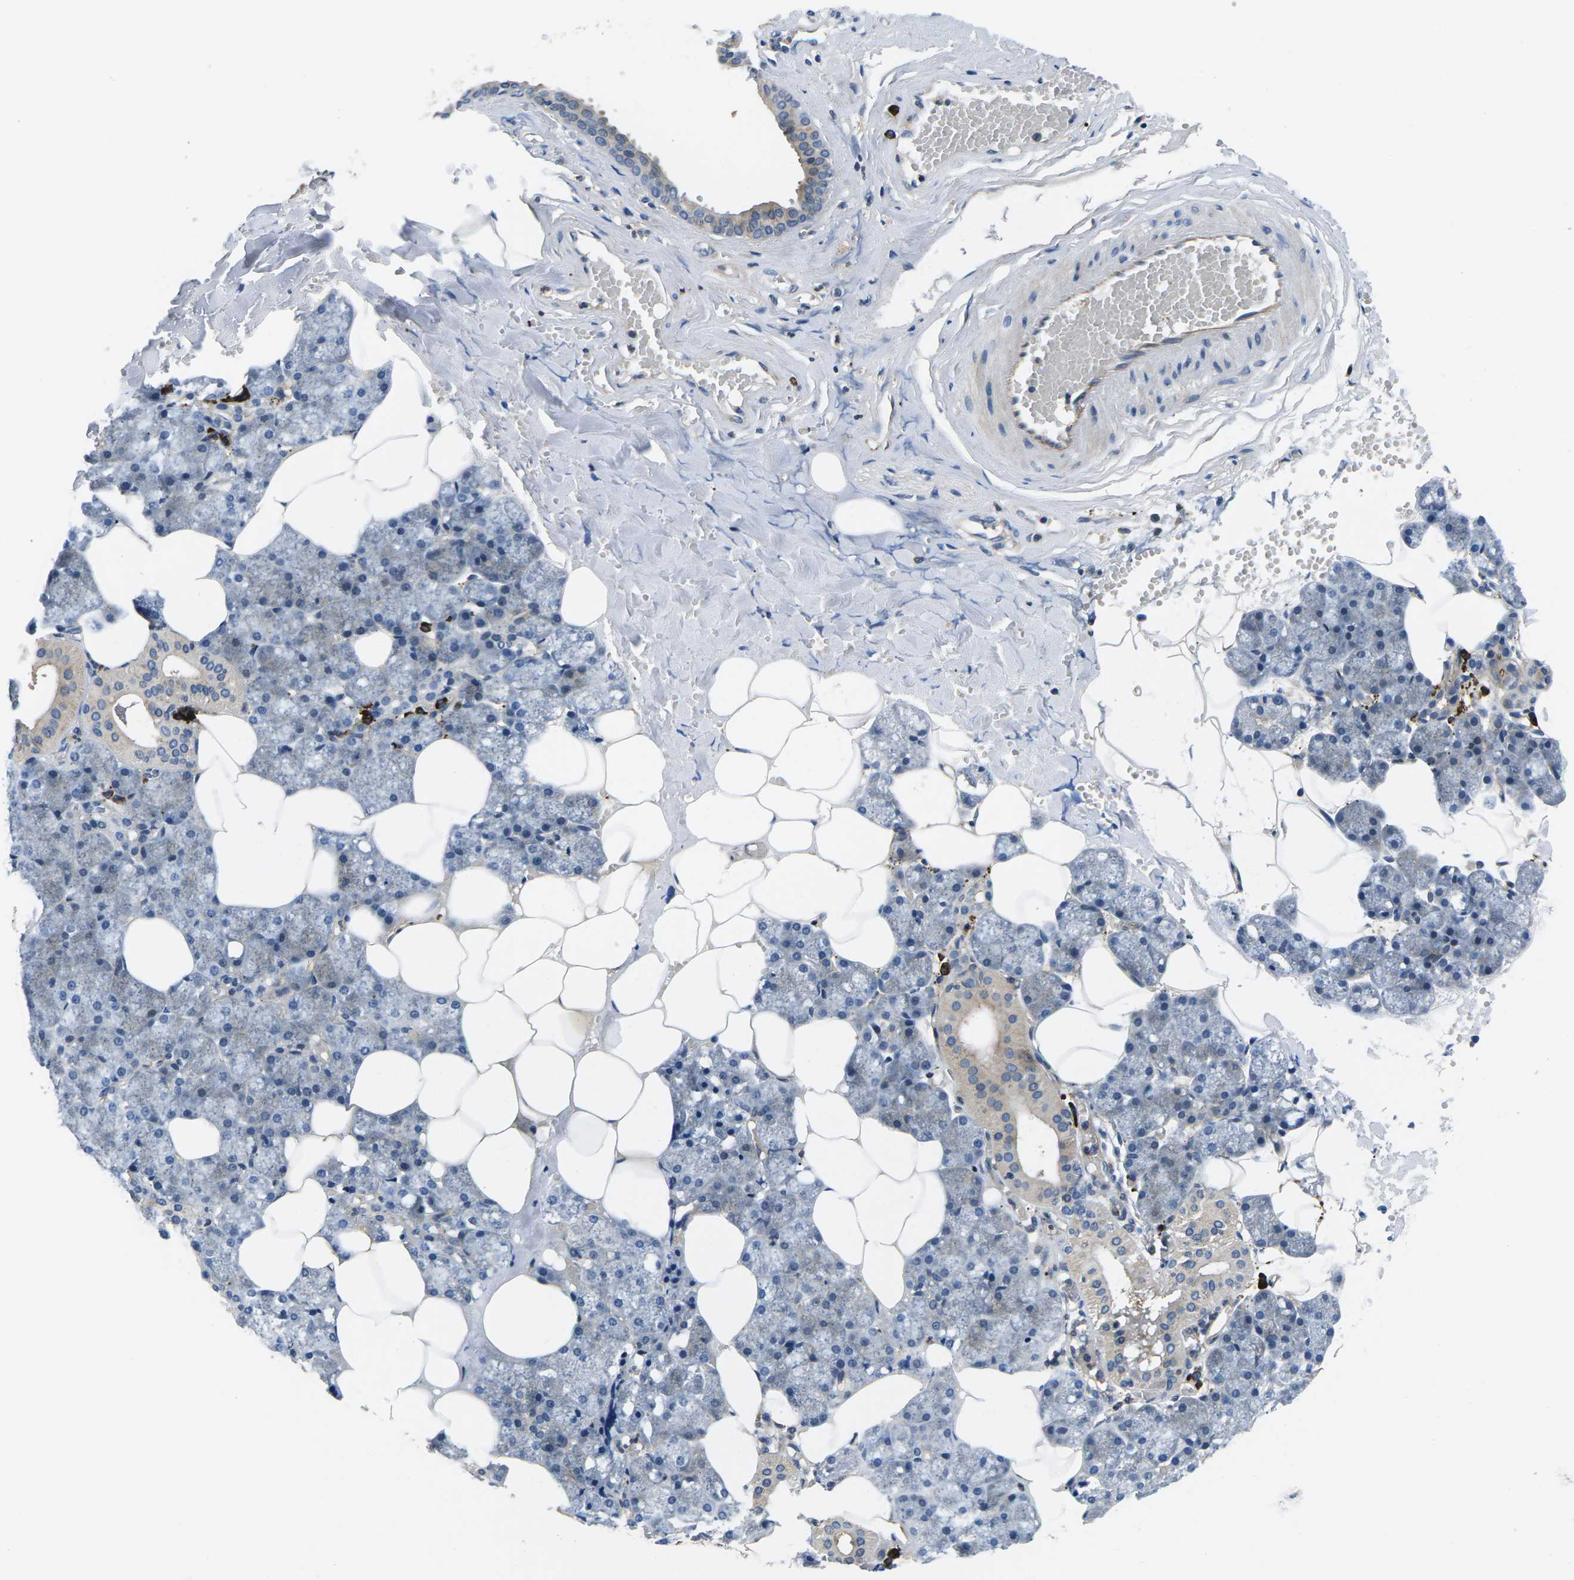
{"staining": {"intensity": "moderate", "quantity": "<25%", "location": "cytoplasmic/membranous"}, "tissue": "salivary gland", "cell_type": "Glandular cells", "image_type": "normal", "snomed": [{"axis": "morphology", "description": "Normal tissue, NOS"}, {"axis": "topography", "description": "Salivary gland"}], "caption": "Immunohistochemical staining of benign human salivary gland exhibits low levels of moderate cytoplasmic/membranous positivity in approximately <25% of glandular cells. Nuclei are stained in blue.", "gene": "PLCE1", "patient": {"sex": "male", "age": 62}}